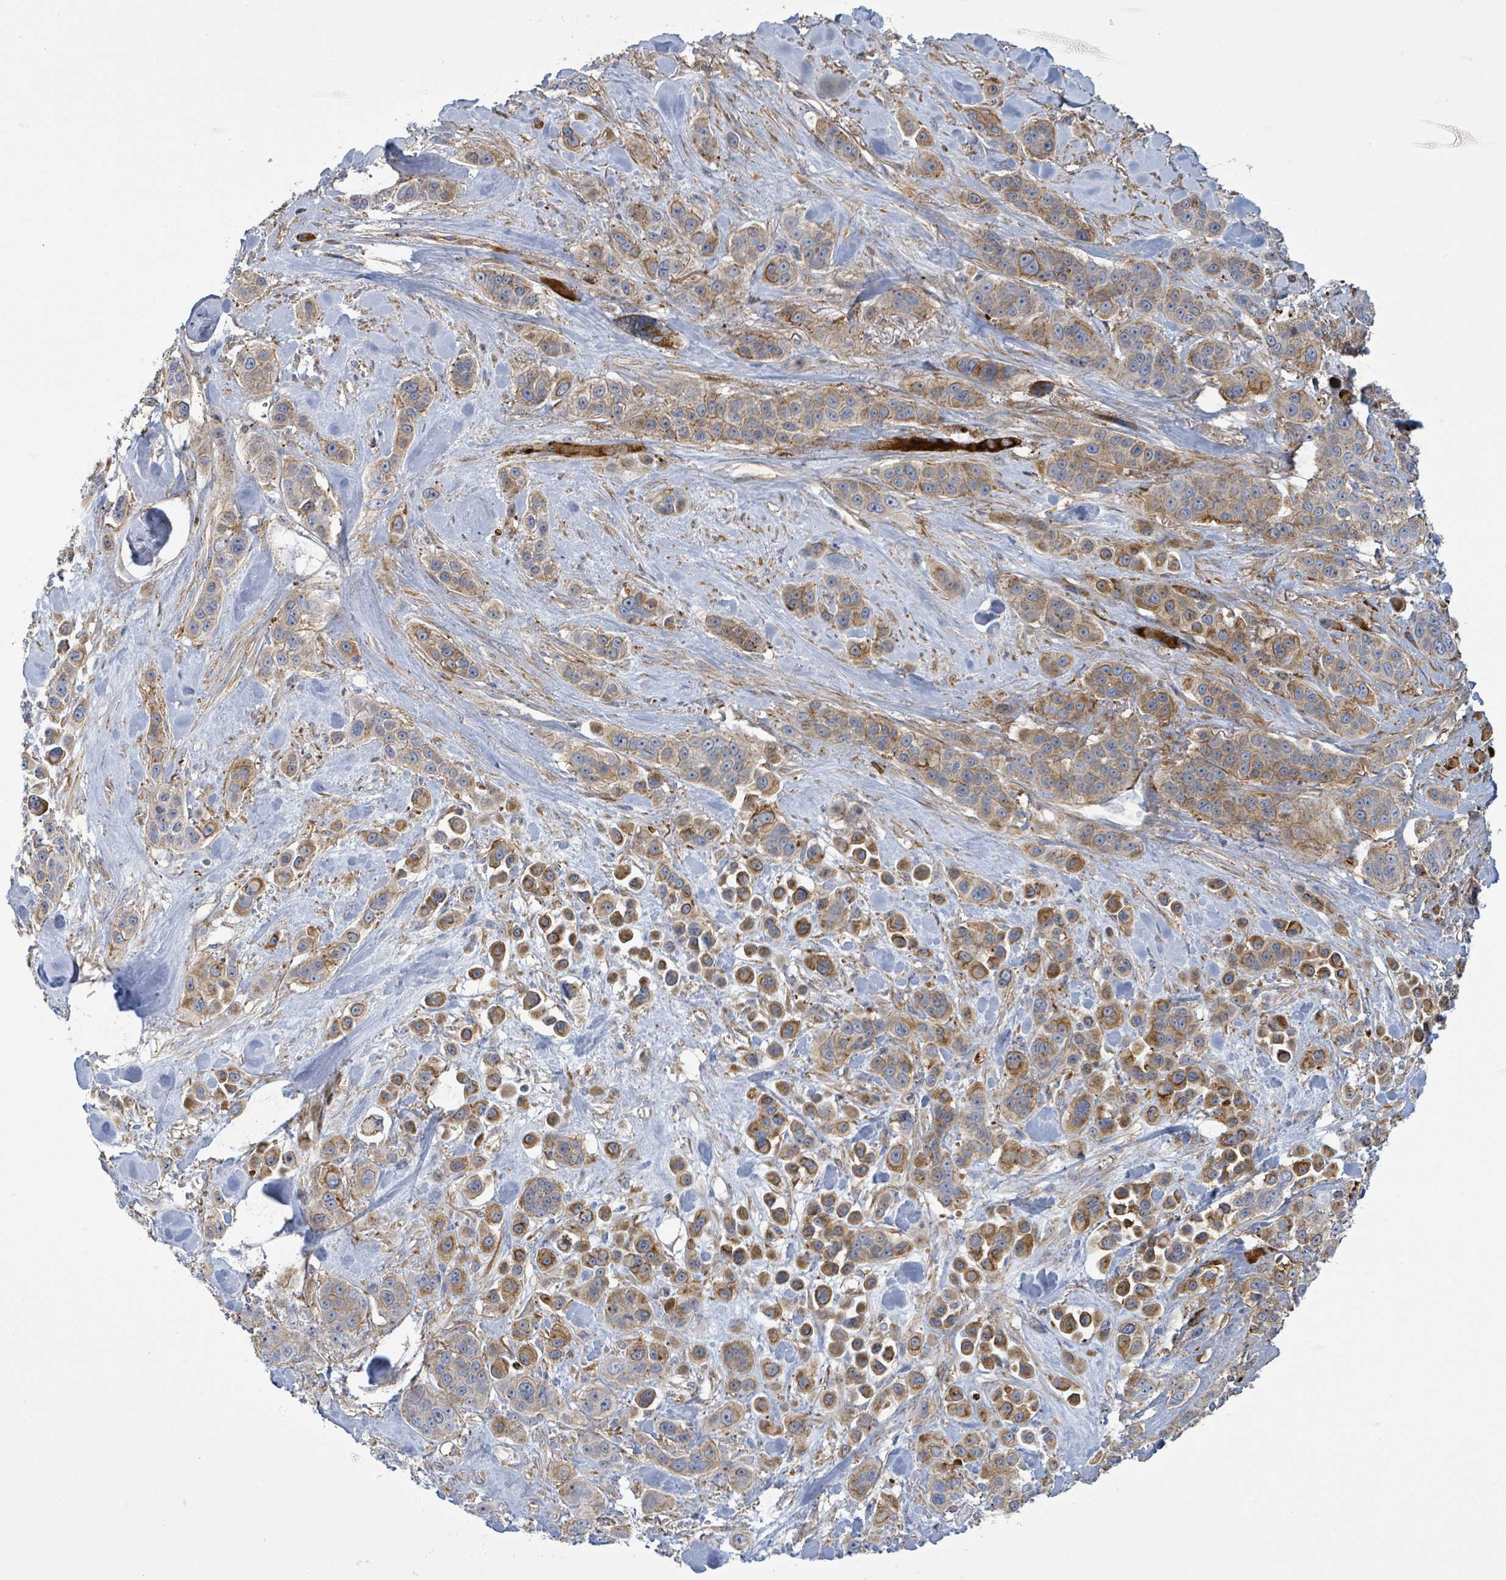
{"staining": {"intensity": "moderate", "quantity": "25%-75%", "location": "cytoplasmic/membranous"}, "tissue": "skin cancer", "cell_type": "Tumor cells", "image_type": "cancer", "snomed": [{"axis": "morphology", "description": "Squamous cell carcinoma, NOS"}, {"axis": "topography", "description": "Skin"}], "caption": "A brown stain highlights moderate cytoplasmic/membranous expression of a protein in skin cancer tumor cells.", "gene": "EGFL7", "patient": {"sex": "male", "age": 67}}